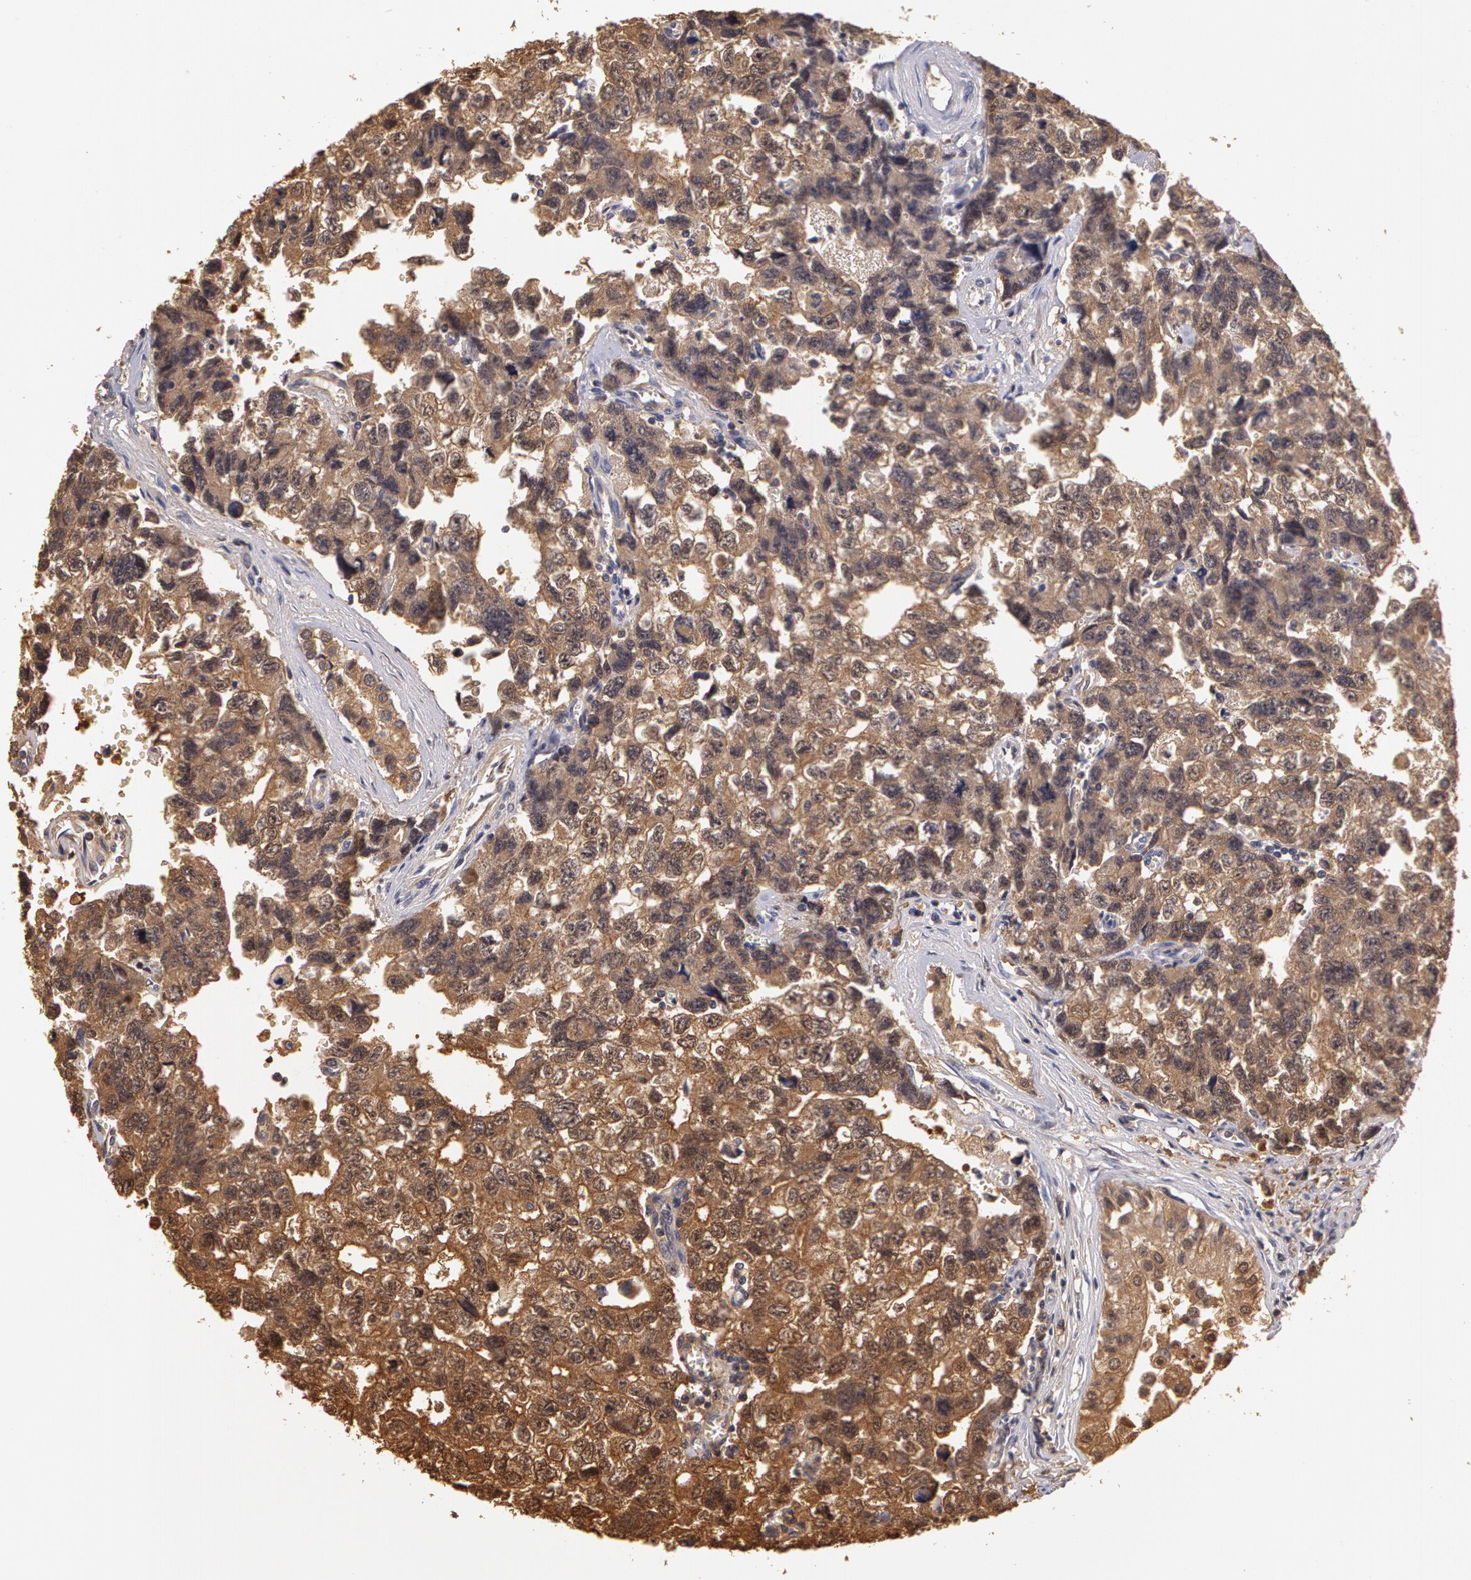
{"staining": {"intensity": "weak", "quantity": "25%-75%", "location": "cytoplasmic/membranous"}, "tissue": "testis cancer", "cell_type": "Tumor cells", "image_type": "cancer", "snomed": [{"axis": "morphology", "description": "Carcinoma, Embryonal, NOS"}, {"axis": "topography", "description": "Testis"}], "caption": "Immunohistochemistry (IHC) histopathology image of neoplastic tissue: human testis embryonal carcinoma stained using IHC shows low levels of weak protein expression localized specifically in the cytoplasmic/membranous of tumor cells, appearing as a cytoplasmic/membranous brown color.", "gene": "AHSA1", "patient": {"sex": "male", "age": 31}}